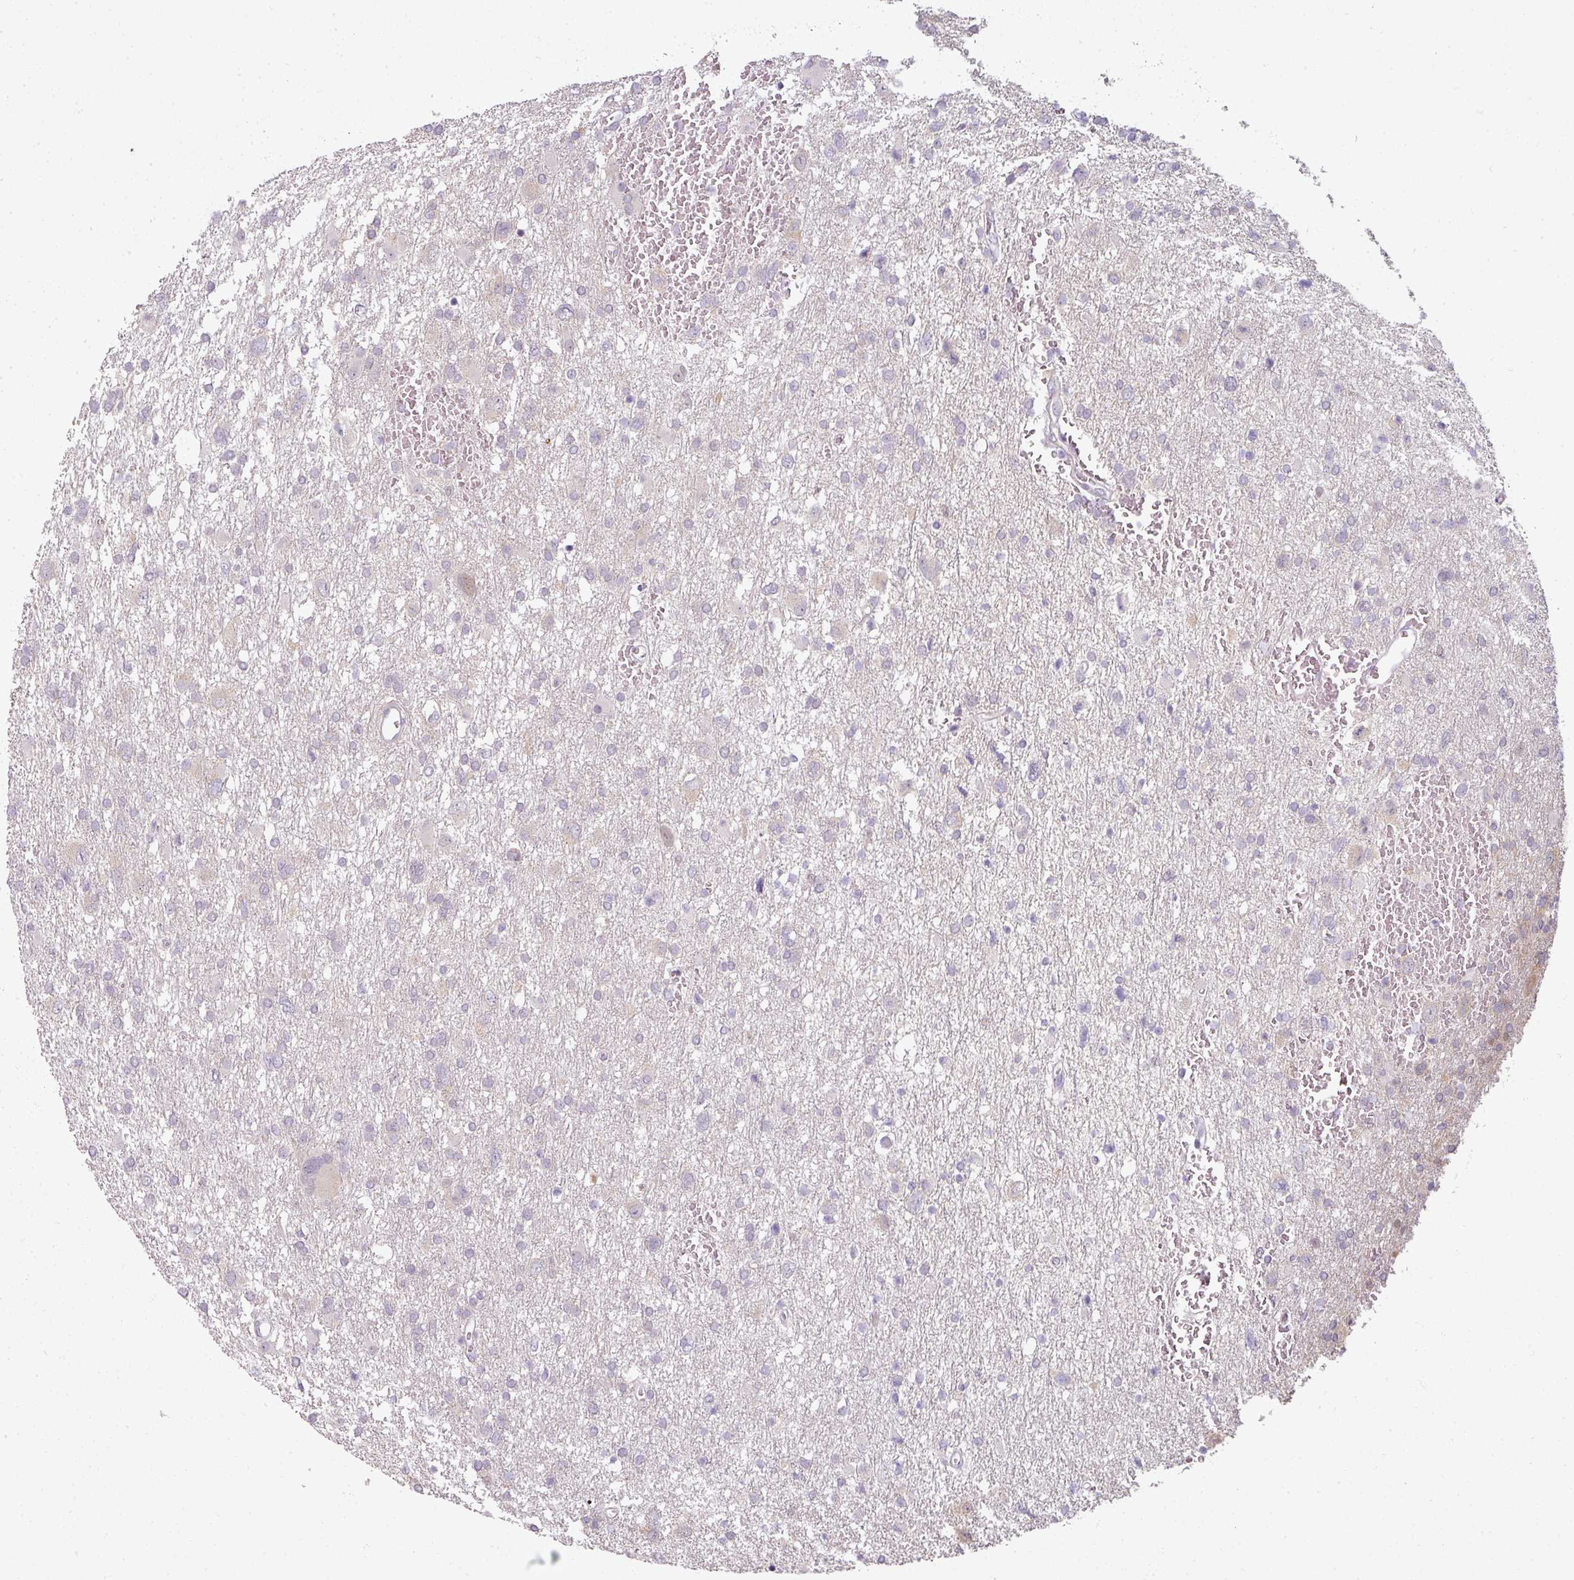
{"staining": {"intensity": "negative", "quantity": "none", "location": "none"}, "tissue": "glioma", "cell_type": "Tumor cells", "image_type": "cancer", "snomed": [{"axis": "morphology", "description": "Glioma, malignant, High grade"}, {"axis": "topography", "description": "Brain"}], "caption": "The photomicrograph shows no significant expression in tumor cells of malignant high-grade glioma.", "gene": "MYMK", "patient": {"sex": "male", "age": 61}}